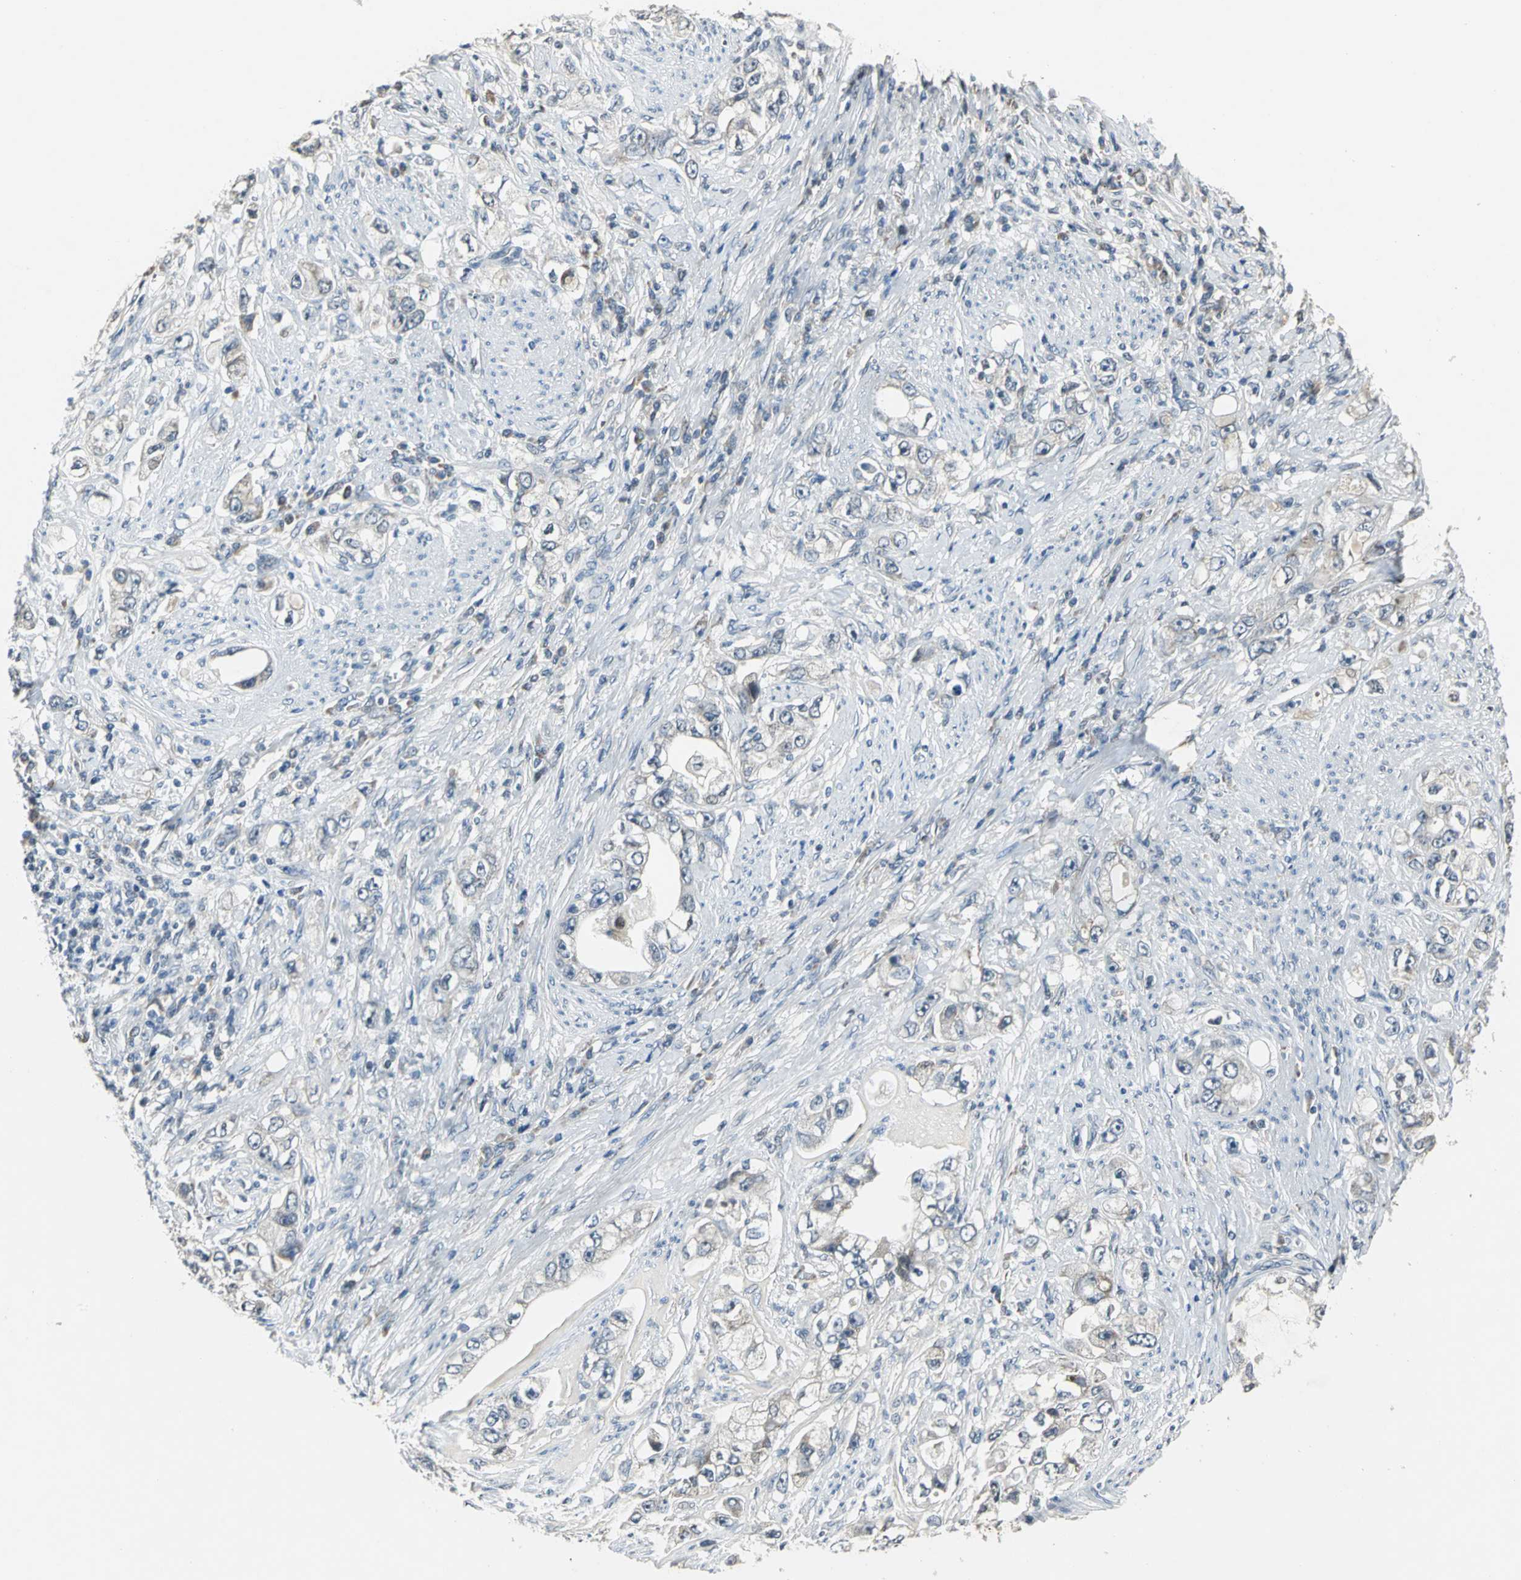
{"staining": {"intensity": "negative", "quantity": "none", "location": "none"}, "tissue": "stomach cancer", "cell_type": "Tumor cells", "image_type": "cancer", "snomed": [{"axis": "morphology", "description": "Adenocarcinoma, NOS"}, {"axis": "topography", "description": "Stomach, lower"}], "caption": "Immunohistochemistry photomicrograph of stomach cancer (adenocarcinoma) stained for a protein (brown), which demonstrates no expression in tumor cells. (DAB immunohistochemistry visualized using brightfield microscopy, high magnification).", "gene": "JADE3", "patient": {"sex": "female", "age": 93}}